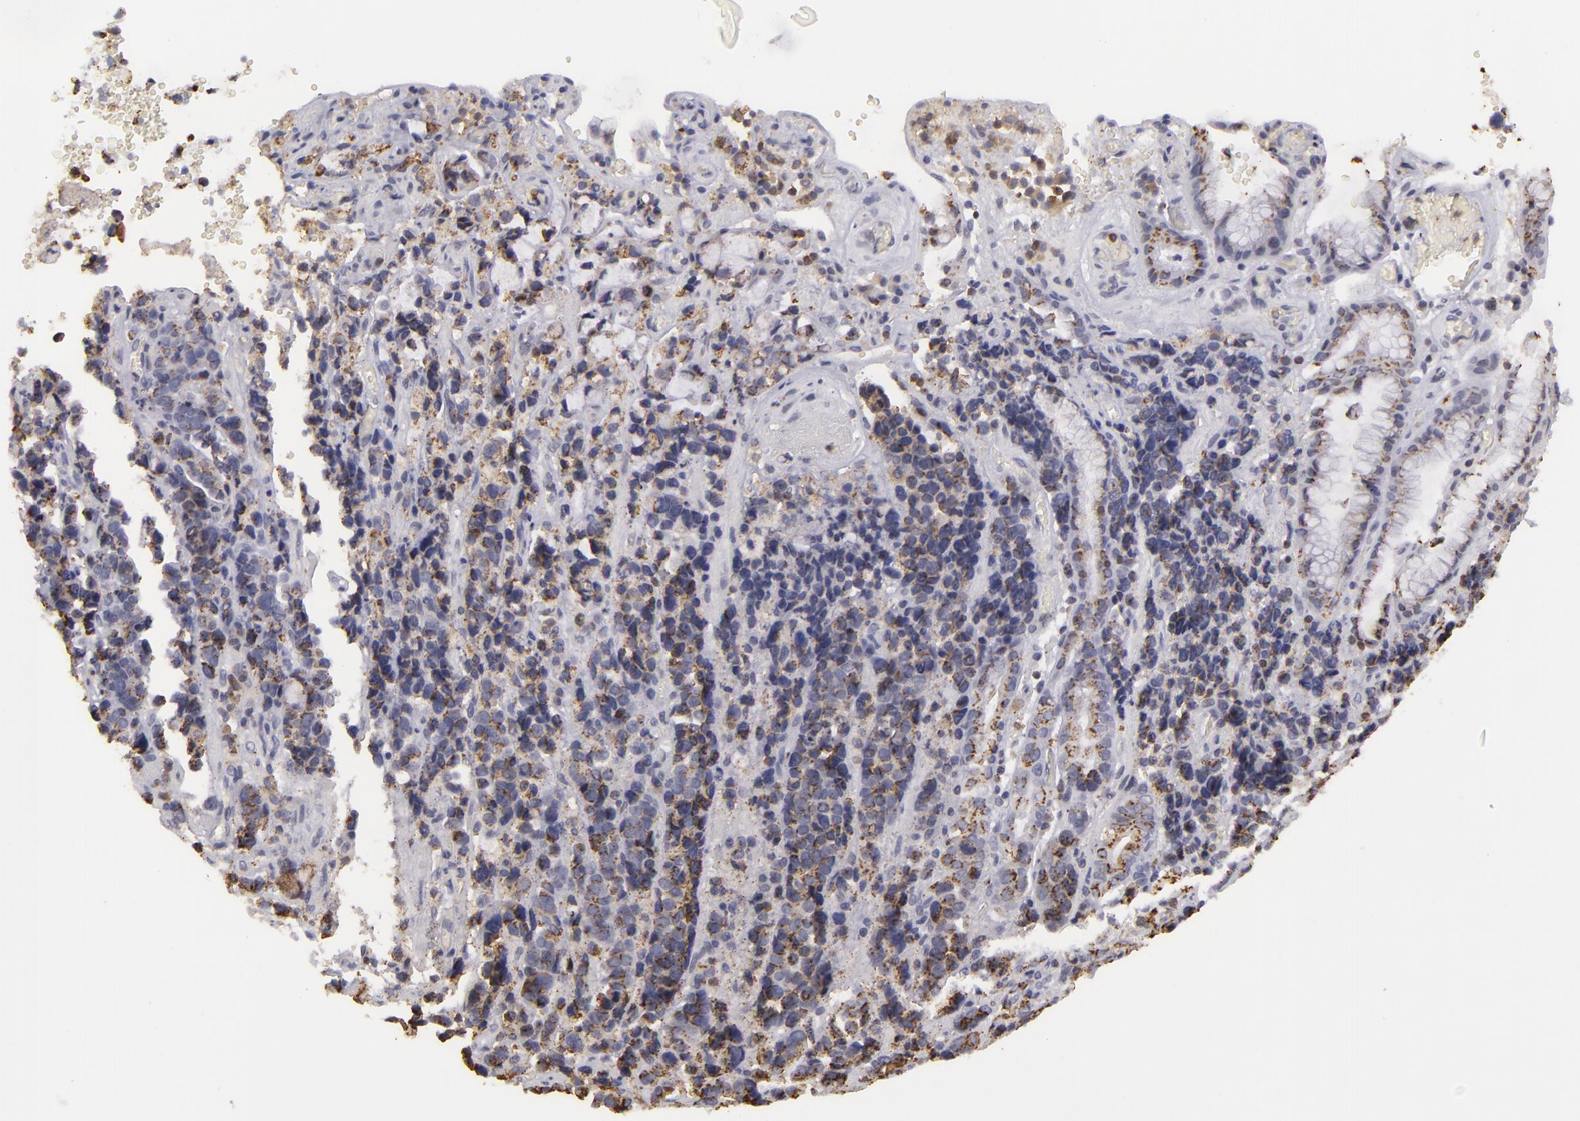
{"staining": {"intensity": "moderate", "quantity": ">75%", "location": "cytoplasmic/membranous"}, "tissue": "stomach cancer", "cell_type": "Tumor cells", "image_type": "cancer", "snomed": [{"axis": "morphology", "description": "Adenocarcinoma, NOS"}, {"axis": "topography", "description": "Stomach, upper"}], "caption": "A high-resolution photomicrograph shows immunohistochemistry staining of adenocarcinoma (stomach), which demonstrates moderate cytoplasmic/membranous positivity in approximately >75% of tumor cells.", "gene": "KCNAB2", "patient": {"sex": "male", "age": 71}}